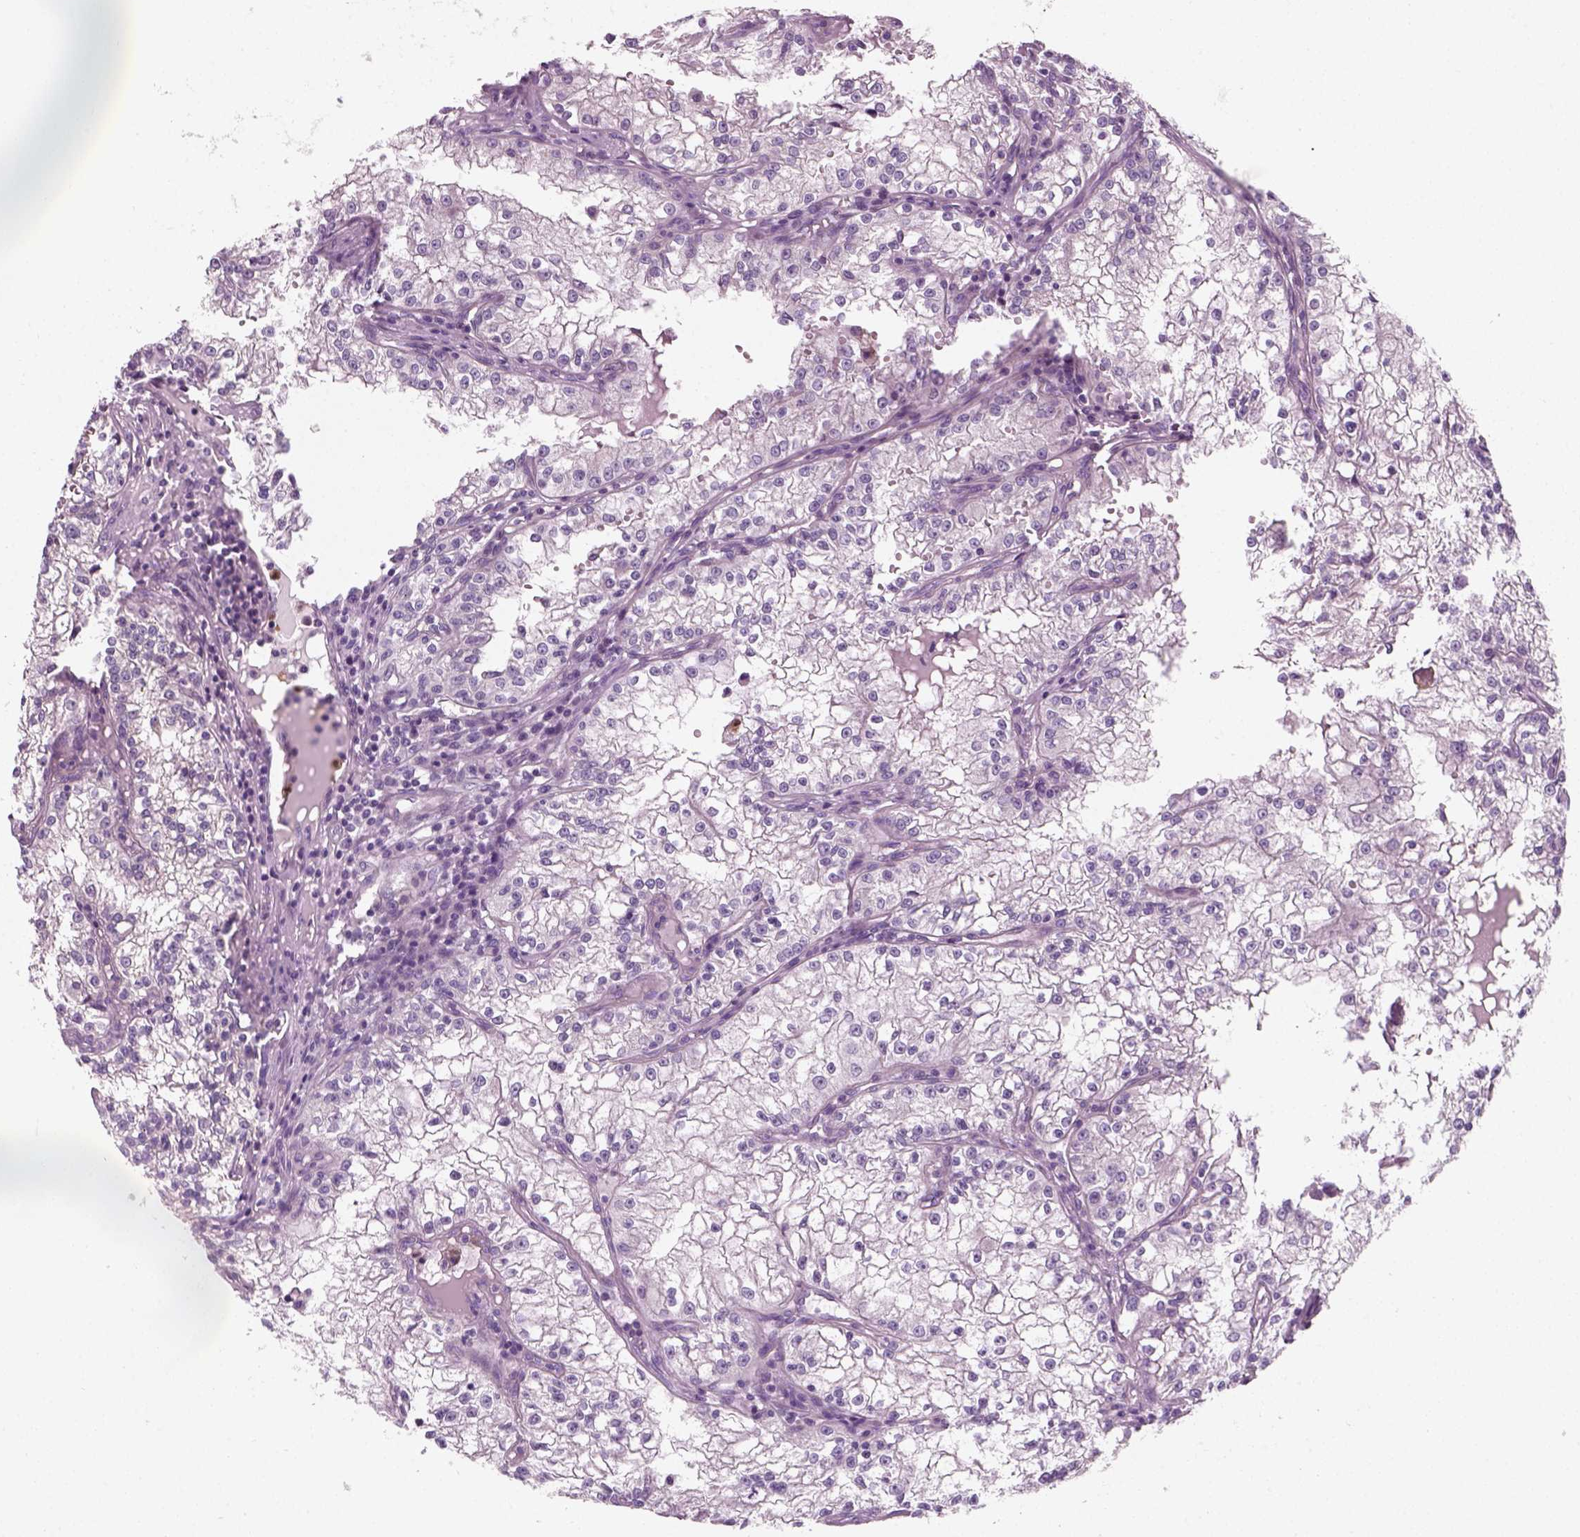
{"staining": {"intensity": "negative", "quantity": "none", "location": "none"}, "tissue": "renal cancer", "cell_type": "Tumor cells", "image_type": "cancer", "snomed": [{"axis": "morphology", "description": "Adenocarcinoma, NOS"}, {"axis": "topography", "description": "Kidney"}], "caption": "High power microscopy micrograph of an immunohistochemistry micrograph of adenocarcinoma (renal), revealing no significant expression in tumor cells. (DAB immunohistochemistry (IHC) with hematoxylin counter stain).", "gene": "IL4", "patient": {"sex": "male", "age": 36}}